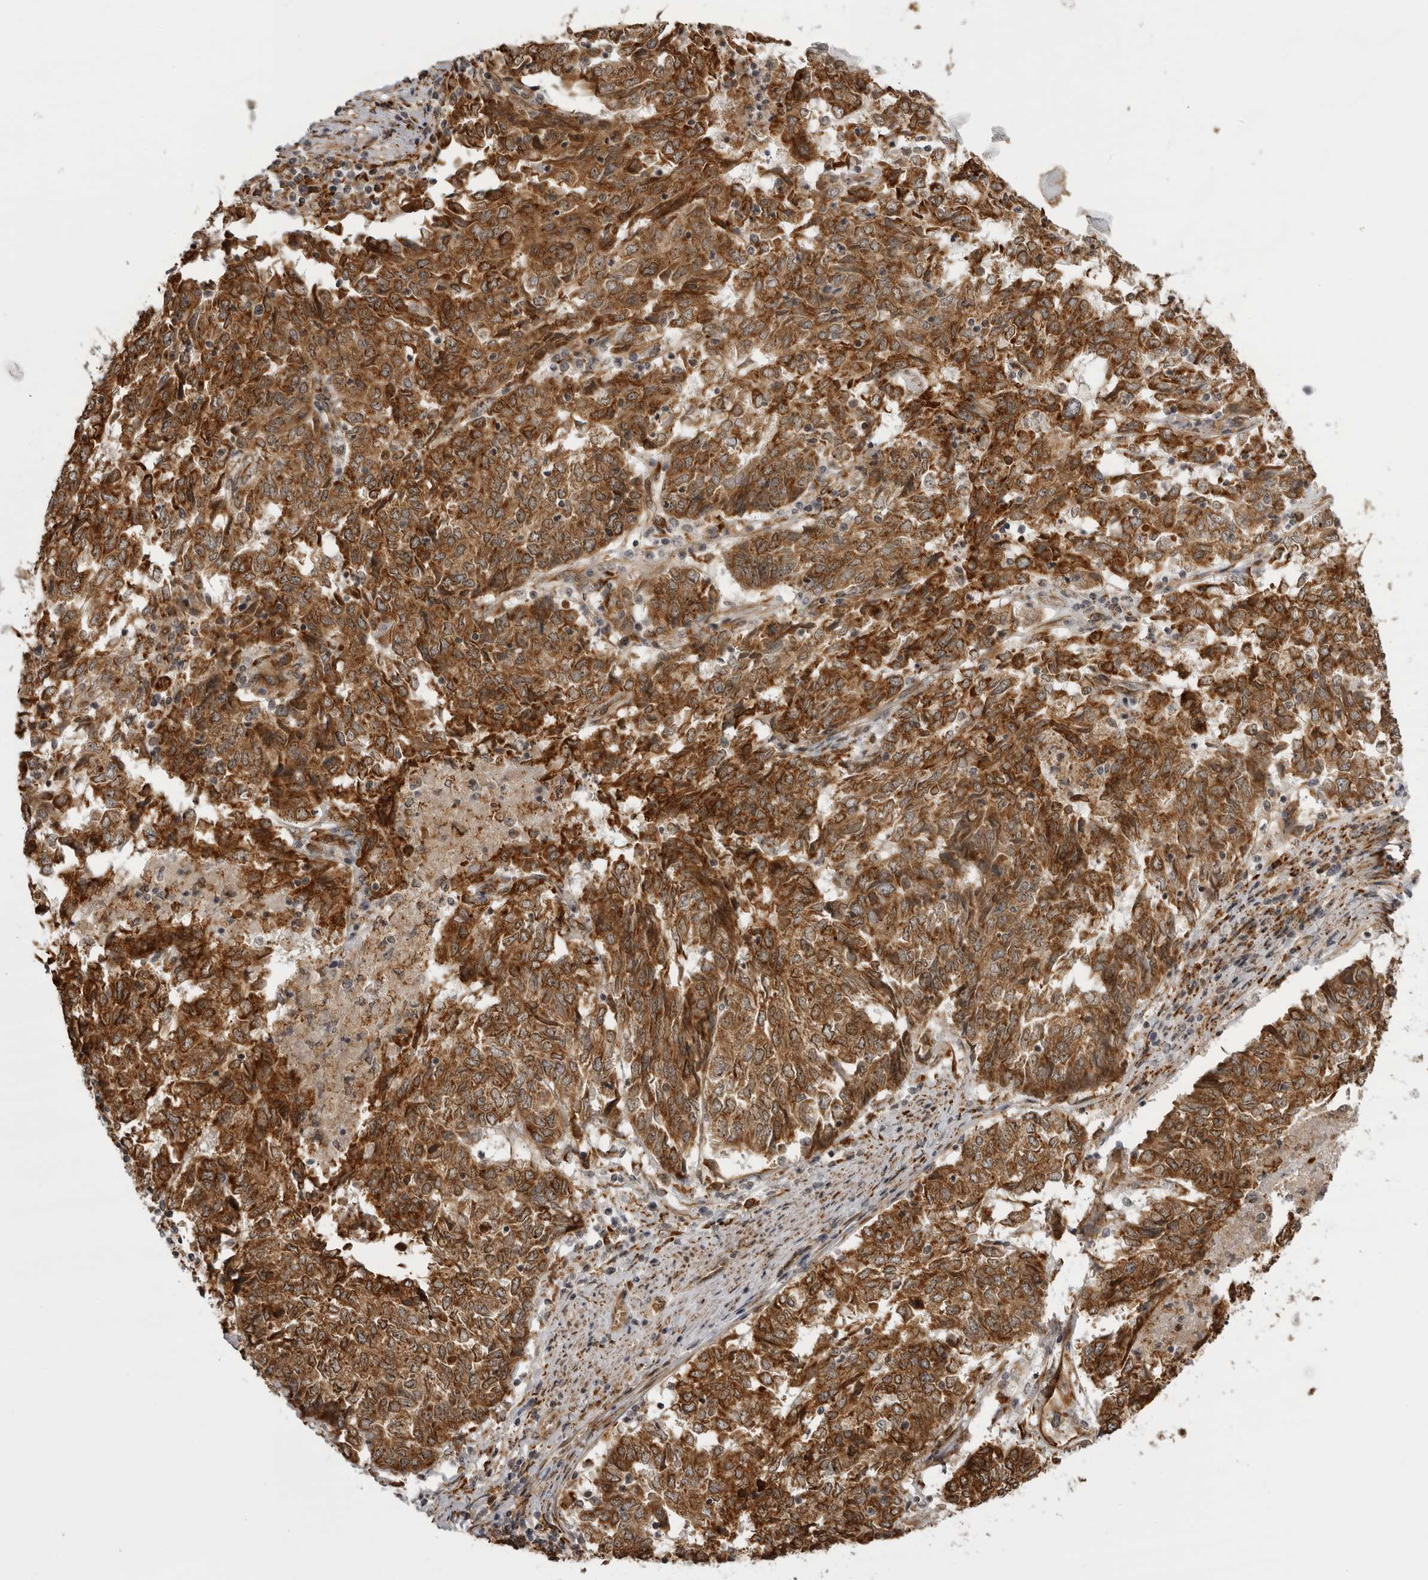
{"staining": {"intensity": "strong", "quantity": ">75%", "location": "cytoplasmic/membranous"}, "tissue": "endometrial cancer", "cell_type": "Tumor cells", "image_type": "cancer", "snomed": [{"axis": "morphology", "description": "Adenocarcinoma, NOS"}, {"axis": "topography", "description": "Endometrium"}], "caption": "Adenocarcinoma (endometrial) tissue reveals strong cytoplasmic/membranous staining in approximately >75% of tumor cells, visualized by immunohistochemistry.", "gene": "DNAH14", "patient": {"sex": "female", "age": 80}}